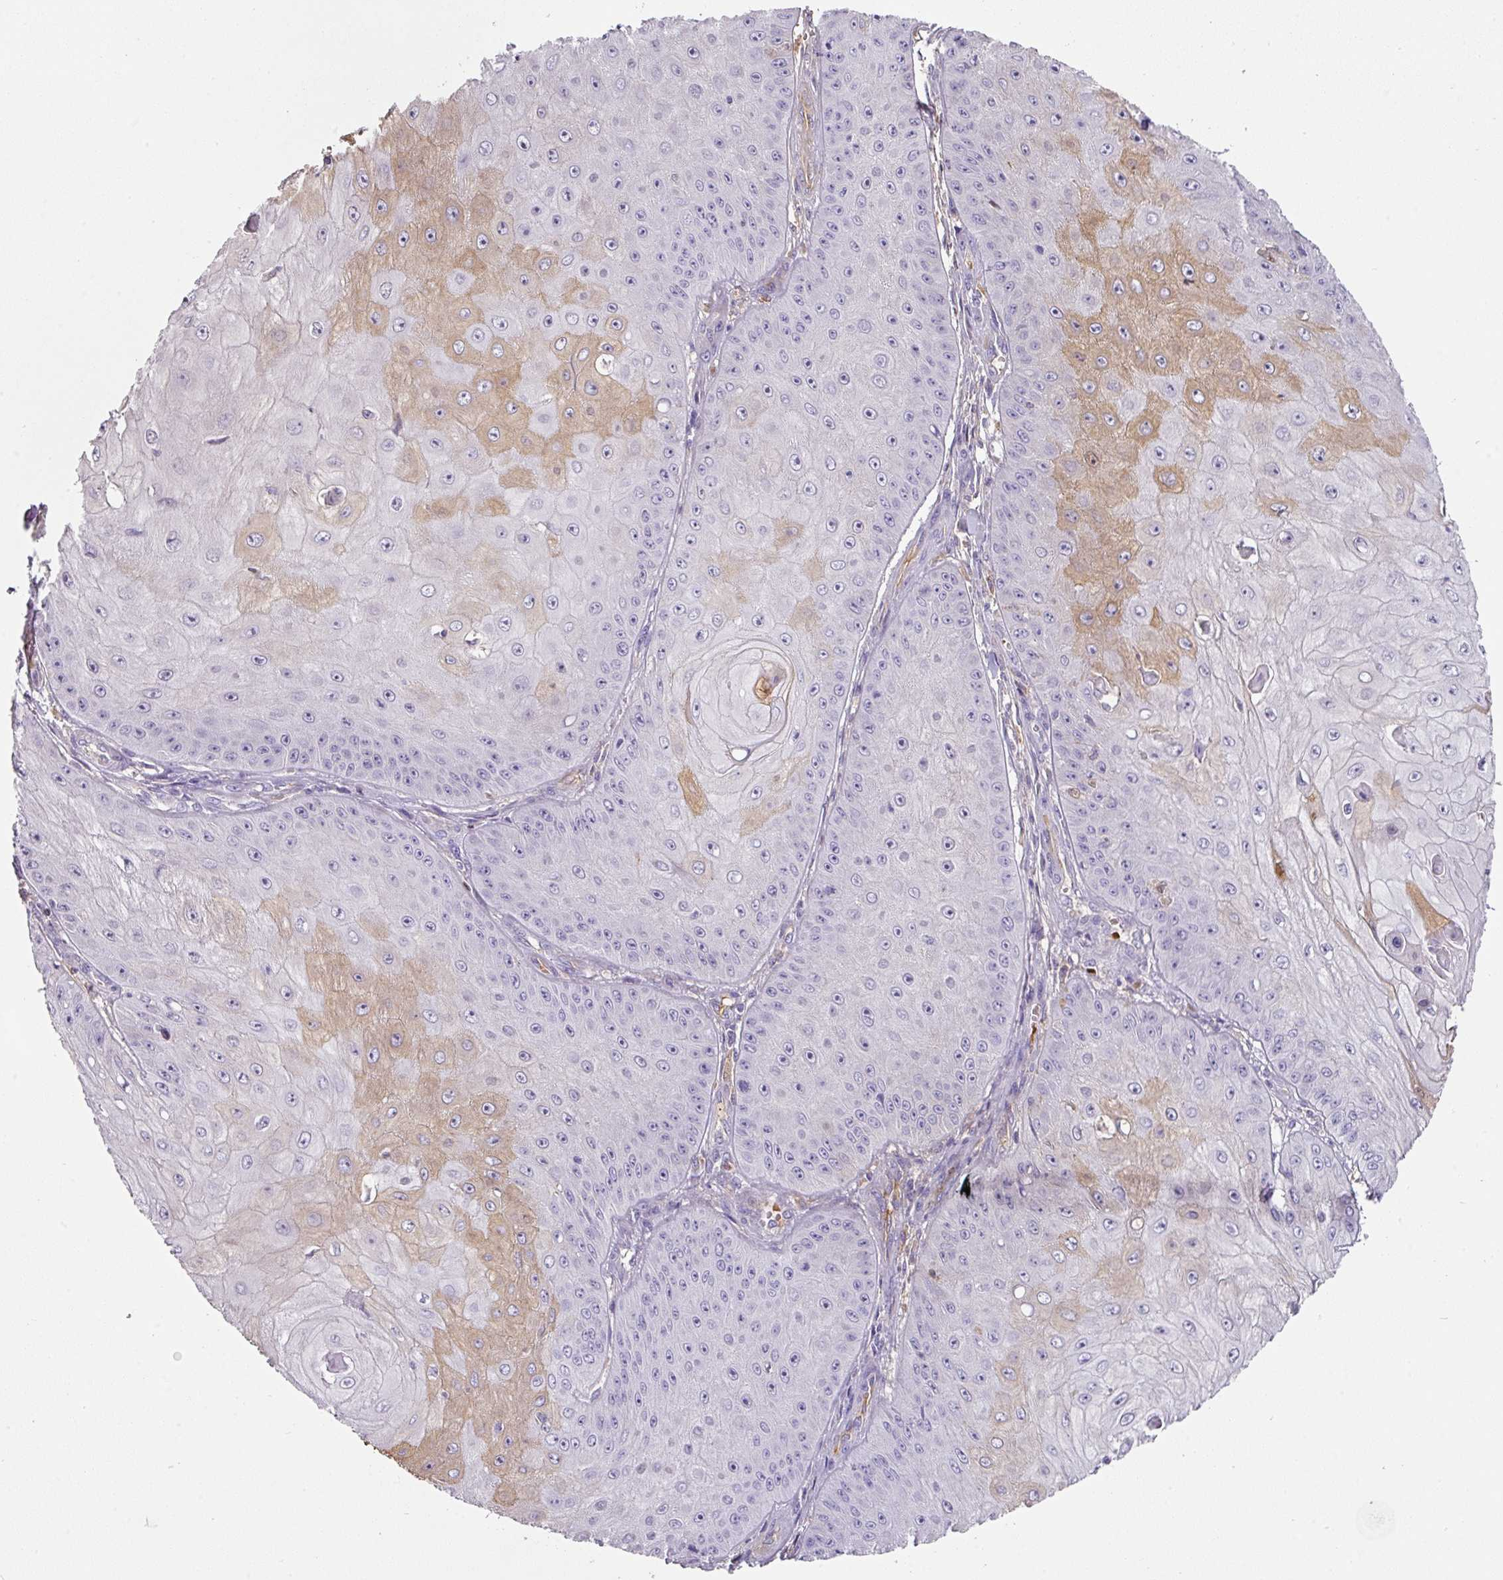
{"staining": {"intensity": "moderate", "quantity": "<25%", "location": "cytoplasmic/membranous"}, "tissue": "skin cancer", "cell_type": "Tumor cells", "image_type": "cancer", "snomed": [{"axis": "morphology", "description": "Squamous cell carcinoma, NOS"}, {"axis": "topography", "description": "Skin"}], "caption": "Squamous cell carcinoma (skin) stained for a protein exhibits moderate cytoplasmic/membranous positivity in tumor cells. (IHC, brightfield microscopy, high magnification).", "gene": "CCZ1", "patient": {"sex": "male", "age": 70}}